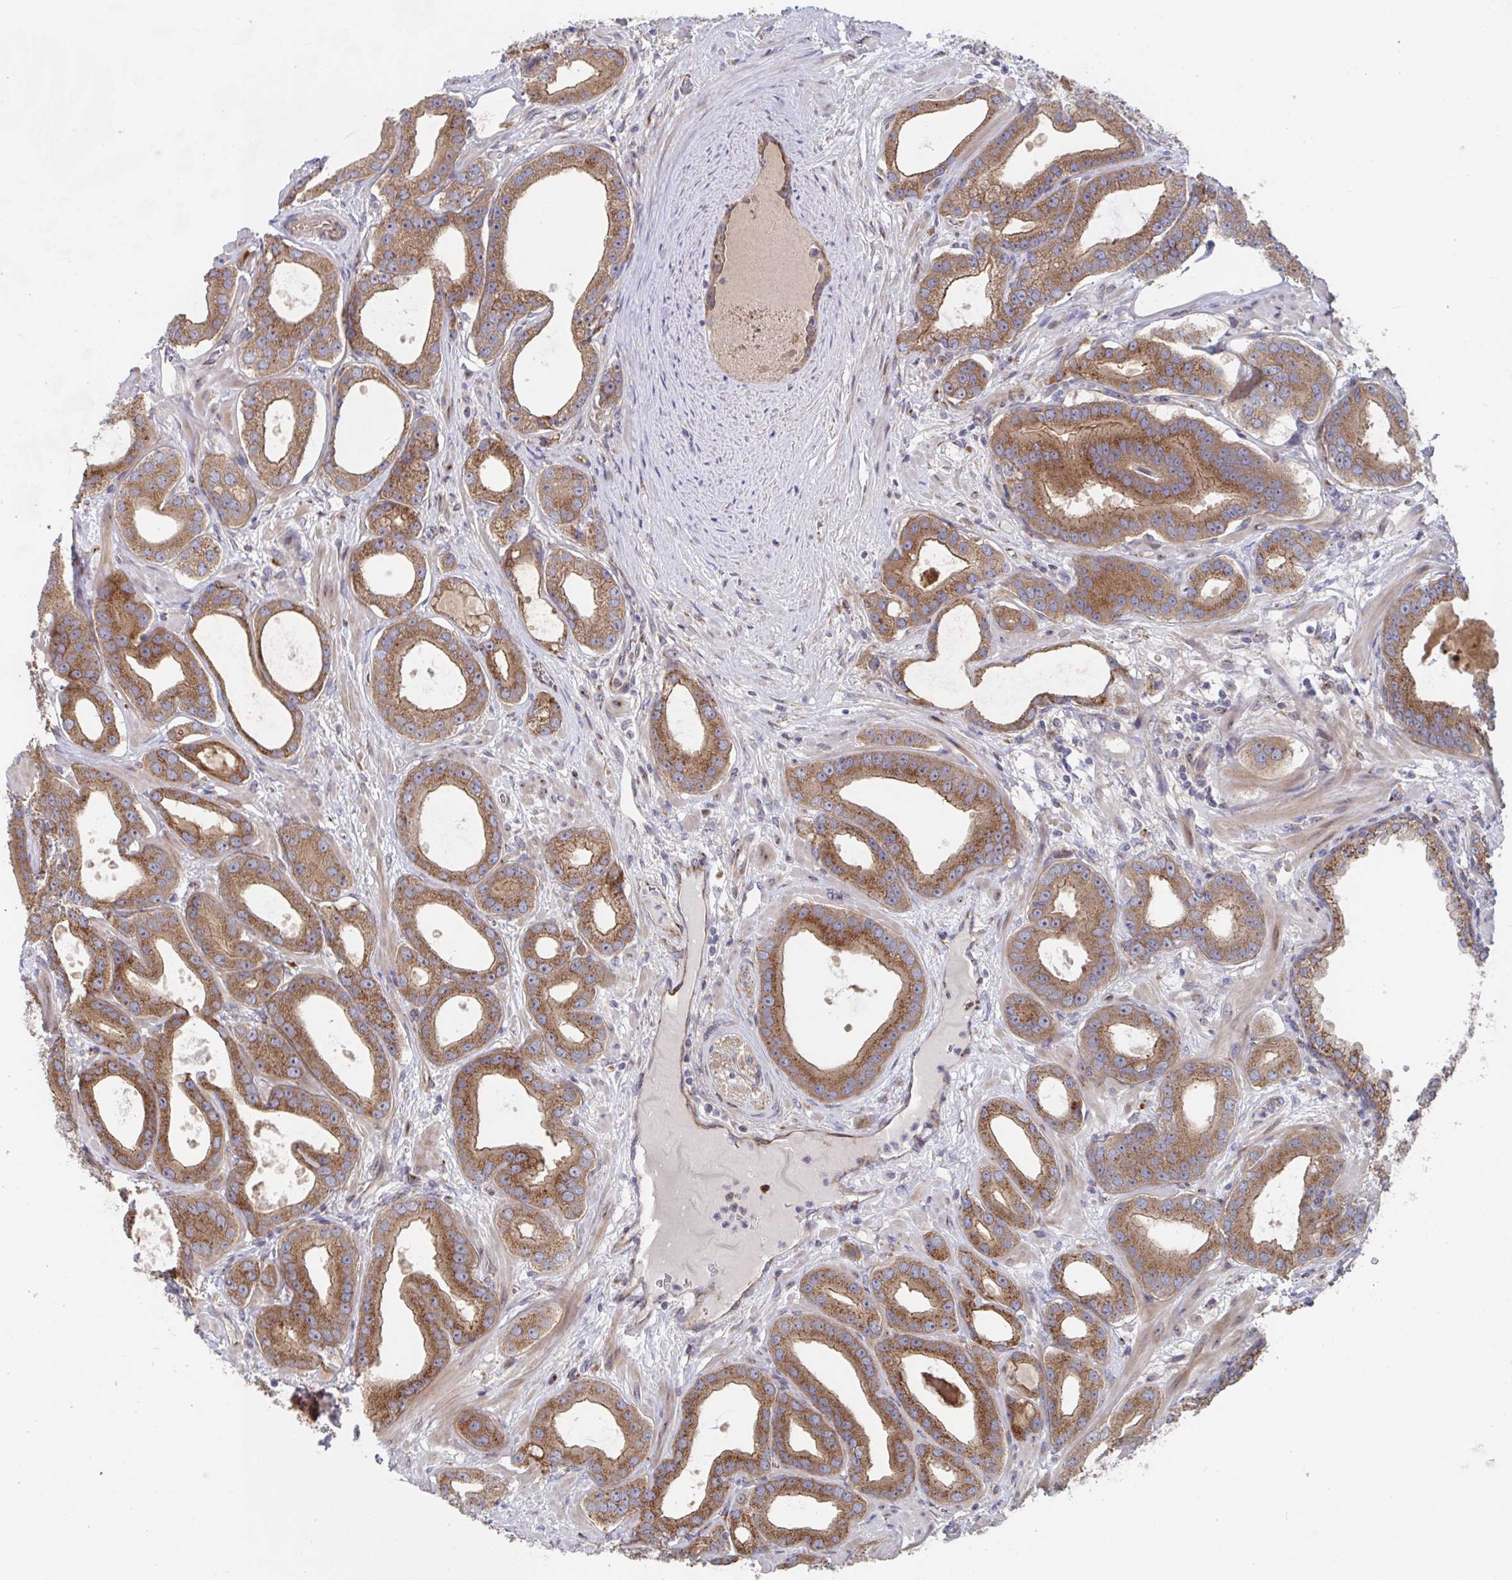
{"staining": {"intensity": "strong", "quantity": ">75%", "location": "cytoplasmic/membranous"}, "tissue": "prostate cancer", "cell_type": "Tumor cells", "image_type": "cancer", "snomed": [{"axis": "morphology", "description": "Adenocarcinoma, High grade"}, {"axis": "topography", "description": "Prostate"}], "caption": "High-power microscopy captured an immunohistochemistry image of adenocarcinoma (high-grade) (prostate), revealing strong cytoplasmic/membranous positivity in about >75% of tumor cells. The protein of interest is shown in brown color, while the nuclei are stained blue.", "gene": "FJX1", "patient": {"sex": "male", "age": 65}}